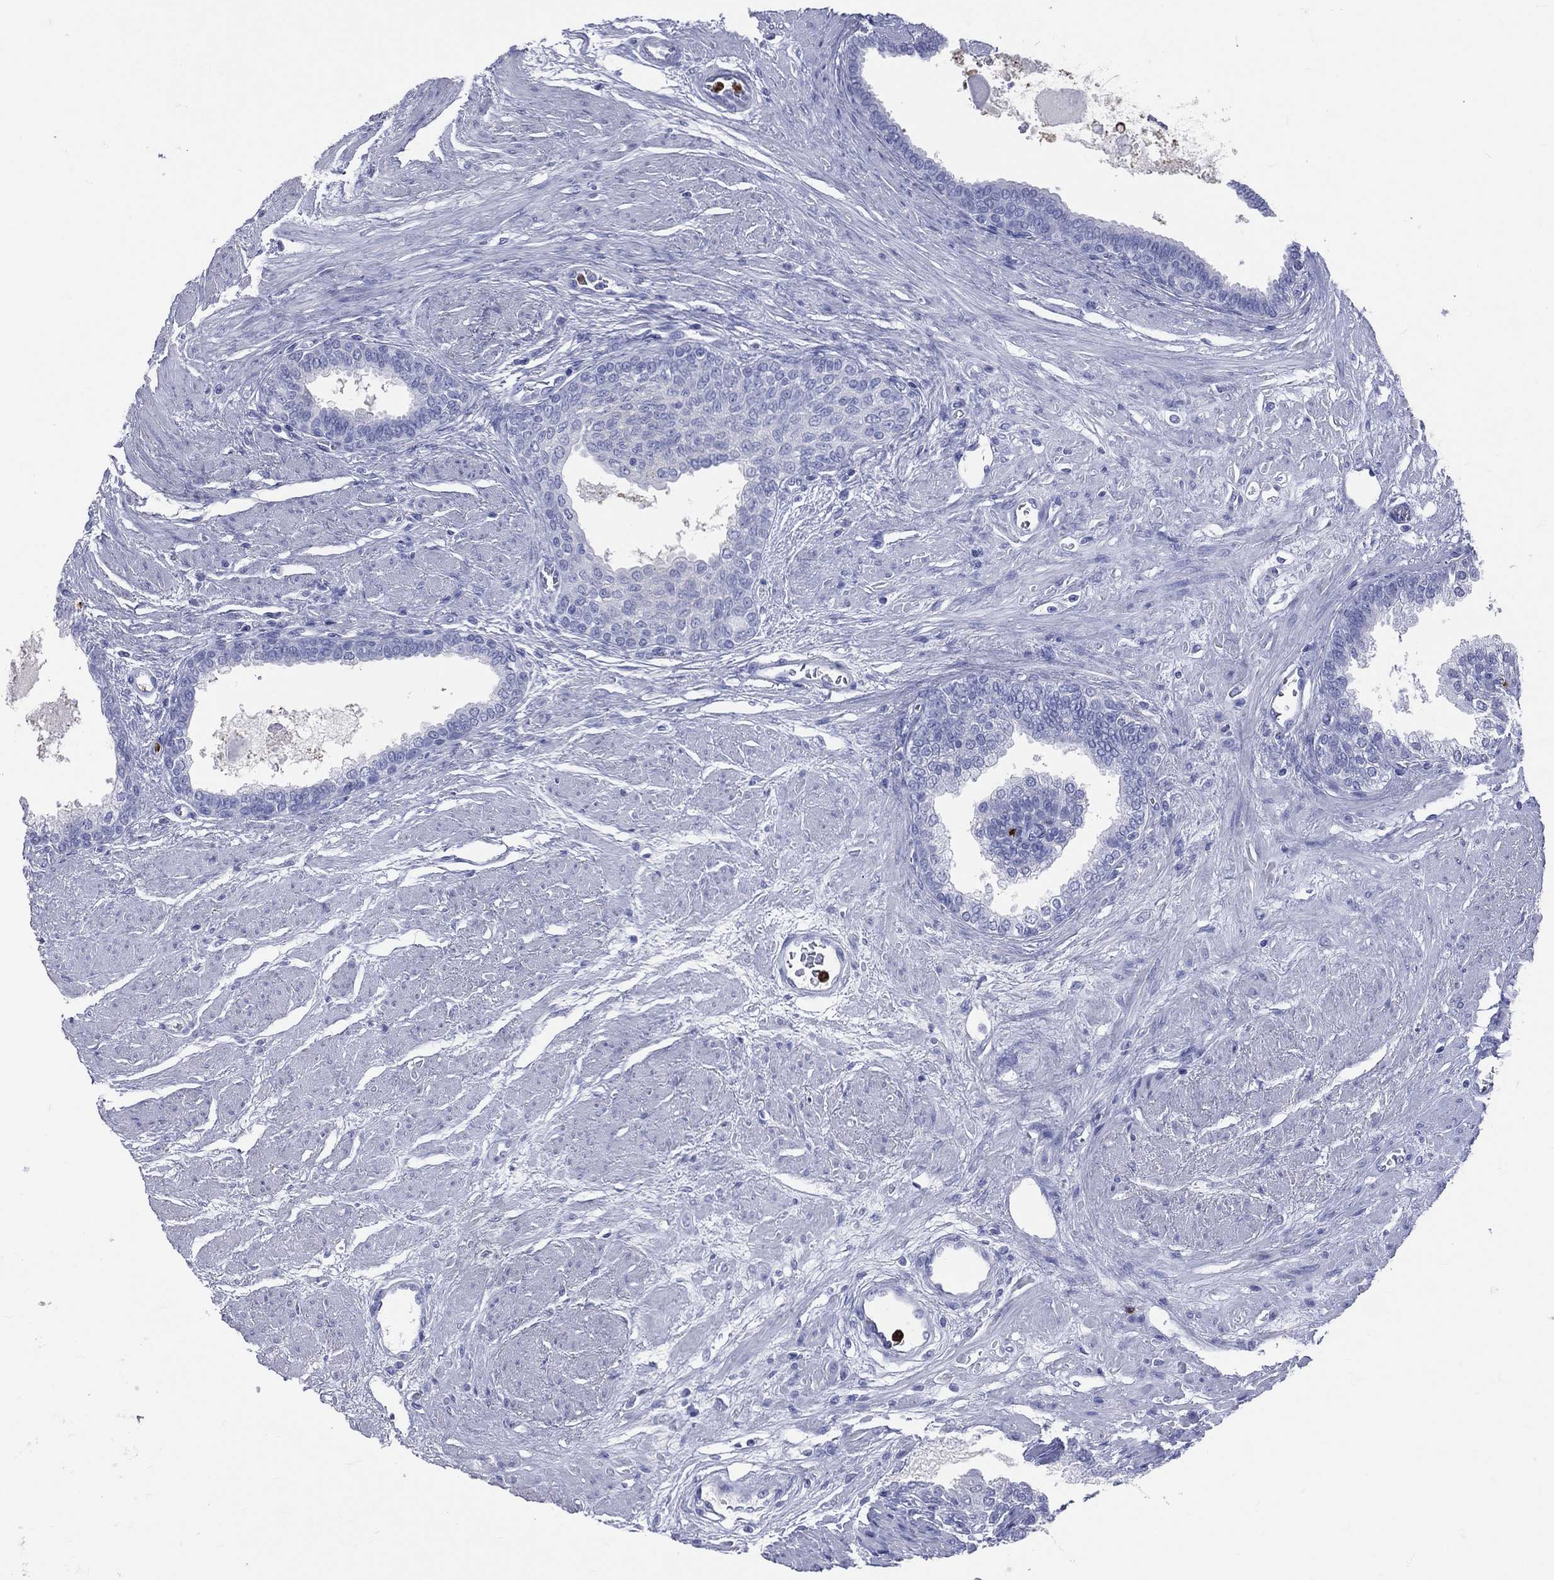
{"staining": {"intensity": "negative", "quantity": "none", "location": "none"}, "tissue": "prostate cancer", "cell_type": "Tumor cells", "image_type": "cancer", "snomed": [{"axis": "morphology", "description": "Adenocarcinoma, NOS"}, {"axis": "topography", "description": "Prostate and seminal vesicle, NOS"}, {"axis": "topography", "description": "Prostate"}], "caption": "DAB immunohistochemical staining of adenocarcinoma (prostate) demonstrates no significant positivity in tumor cells.", "gene": "PGLYRP1", "patient": {"sex": "male", "age": 62}}